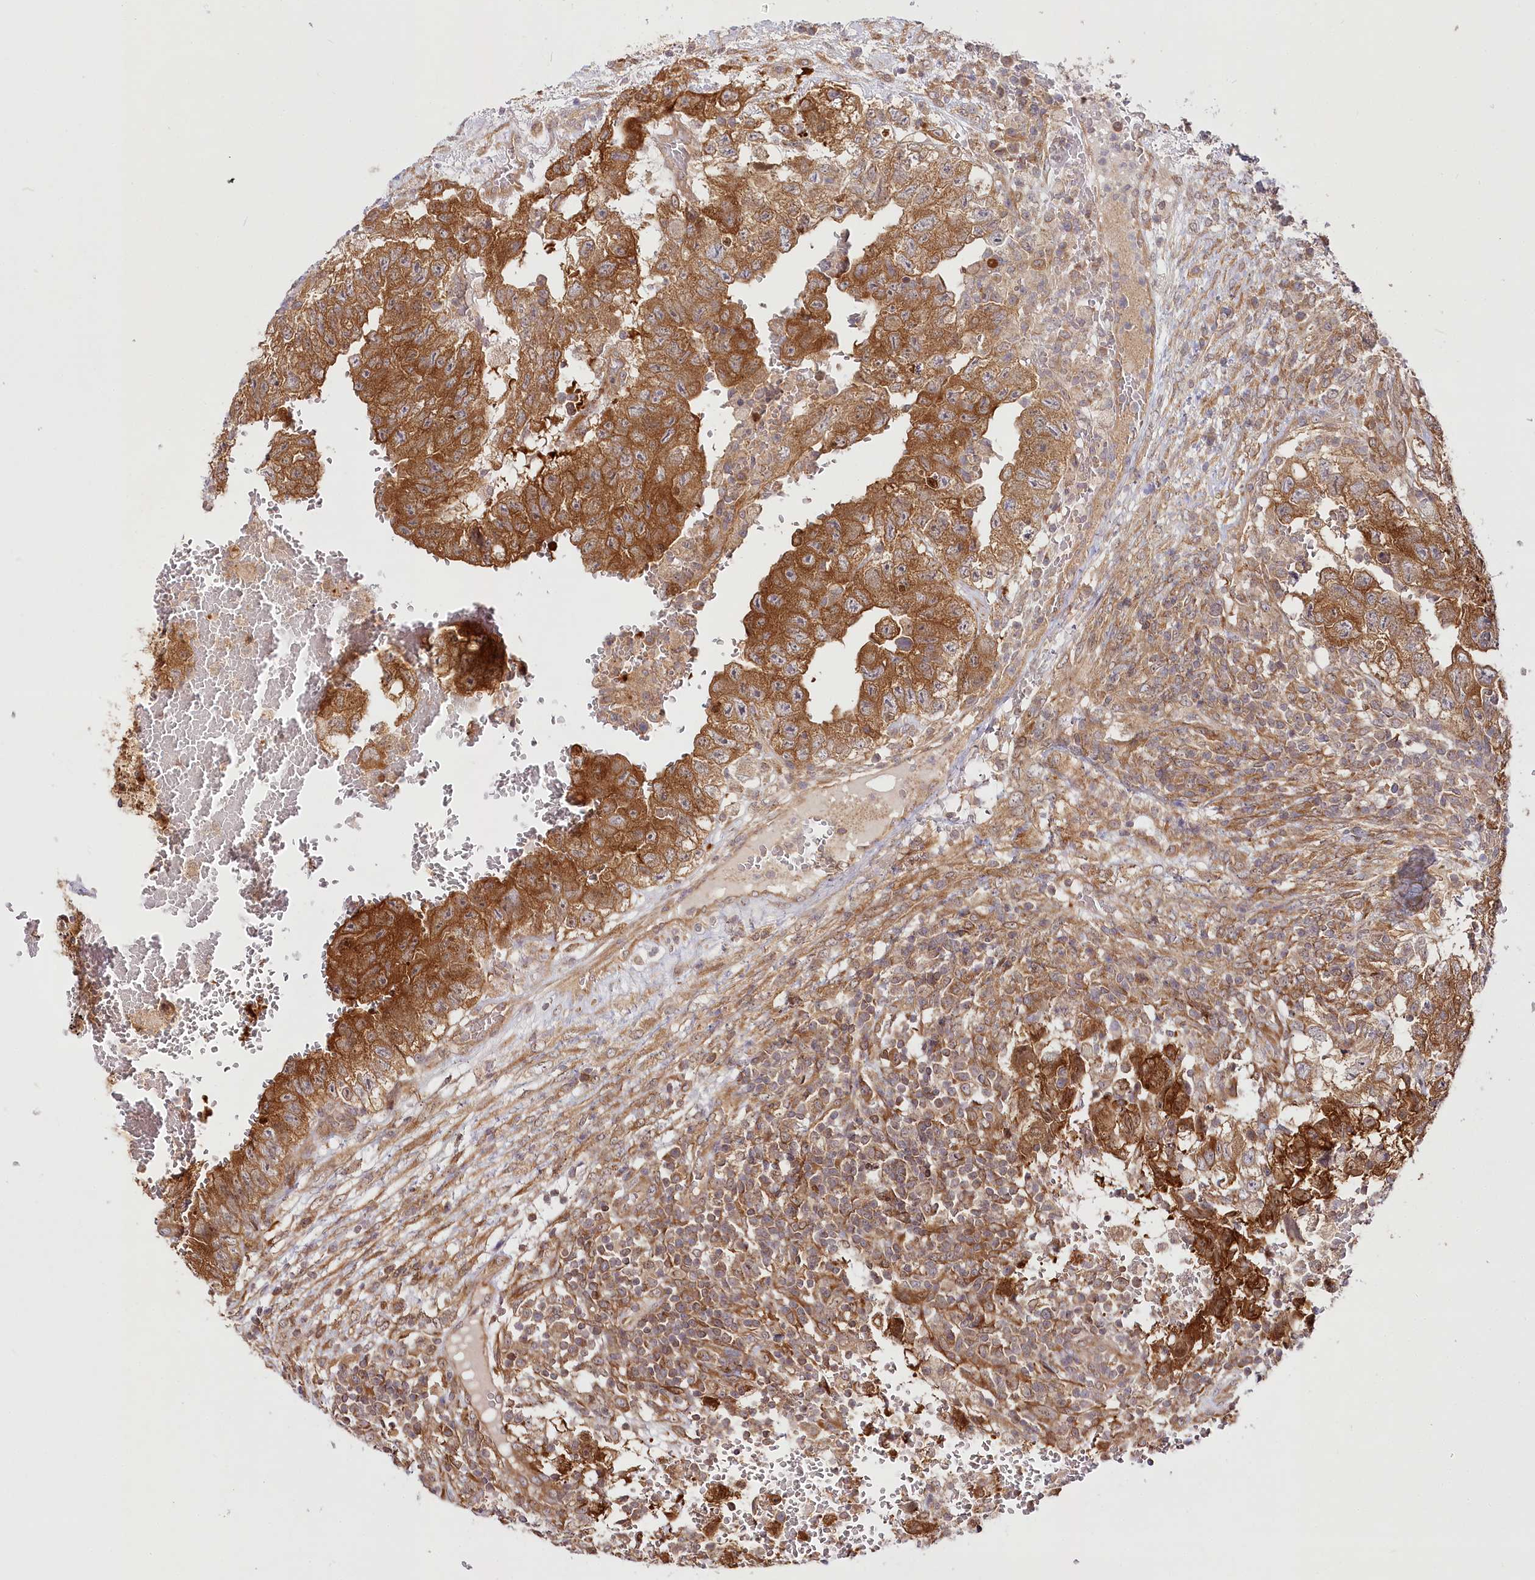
{"staining": {"intensity": "strong", "quantity": ">75%", "location": "cytoplasmic/membranous"}, "tissue": "testis cancer", "cell_type": "Tumor cells", "image_type": "cancer", "snomed": [{"axis": "morphology", "description": "Carcinoma, Embryonal, NOS"}, {"axis": "topography", "description": "Testis"}], "caption": "IHC of human testis cancer (embryonal carcinoma) exhibits high levels of strong cytoplasmic/membranous expression in about >75% of tumor cells.", "gene": "INPP4B", "patient": {"sex": "male", "age": 36}}